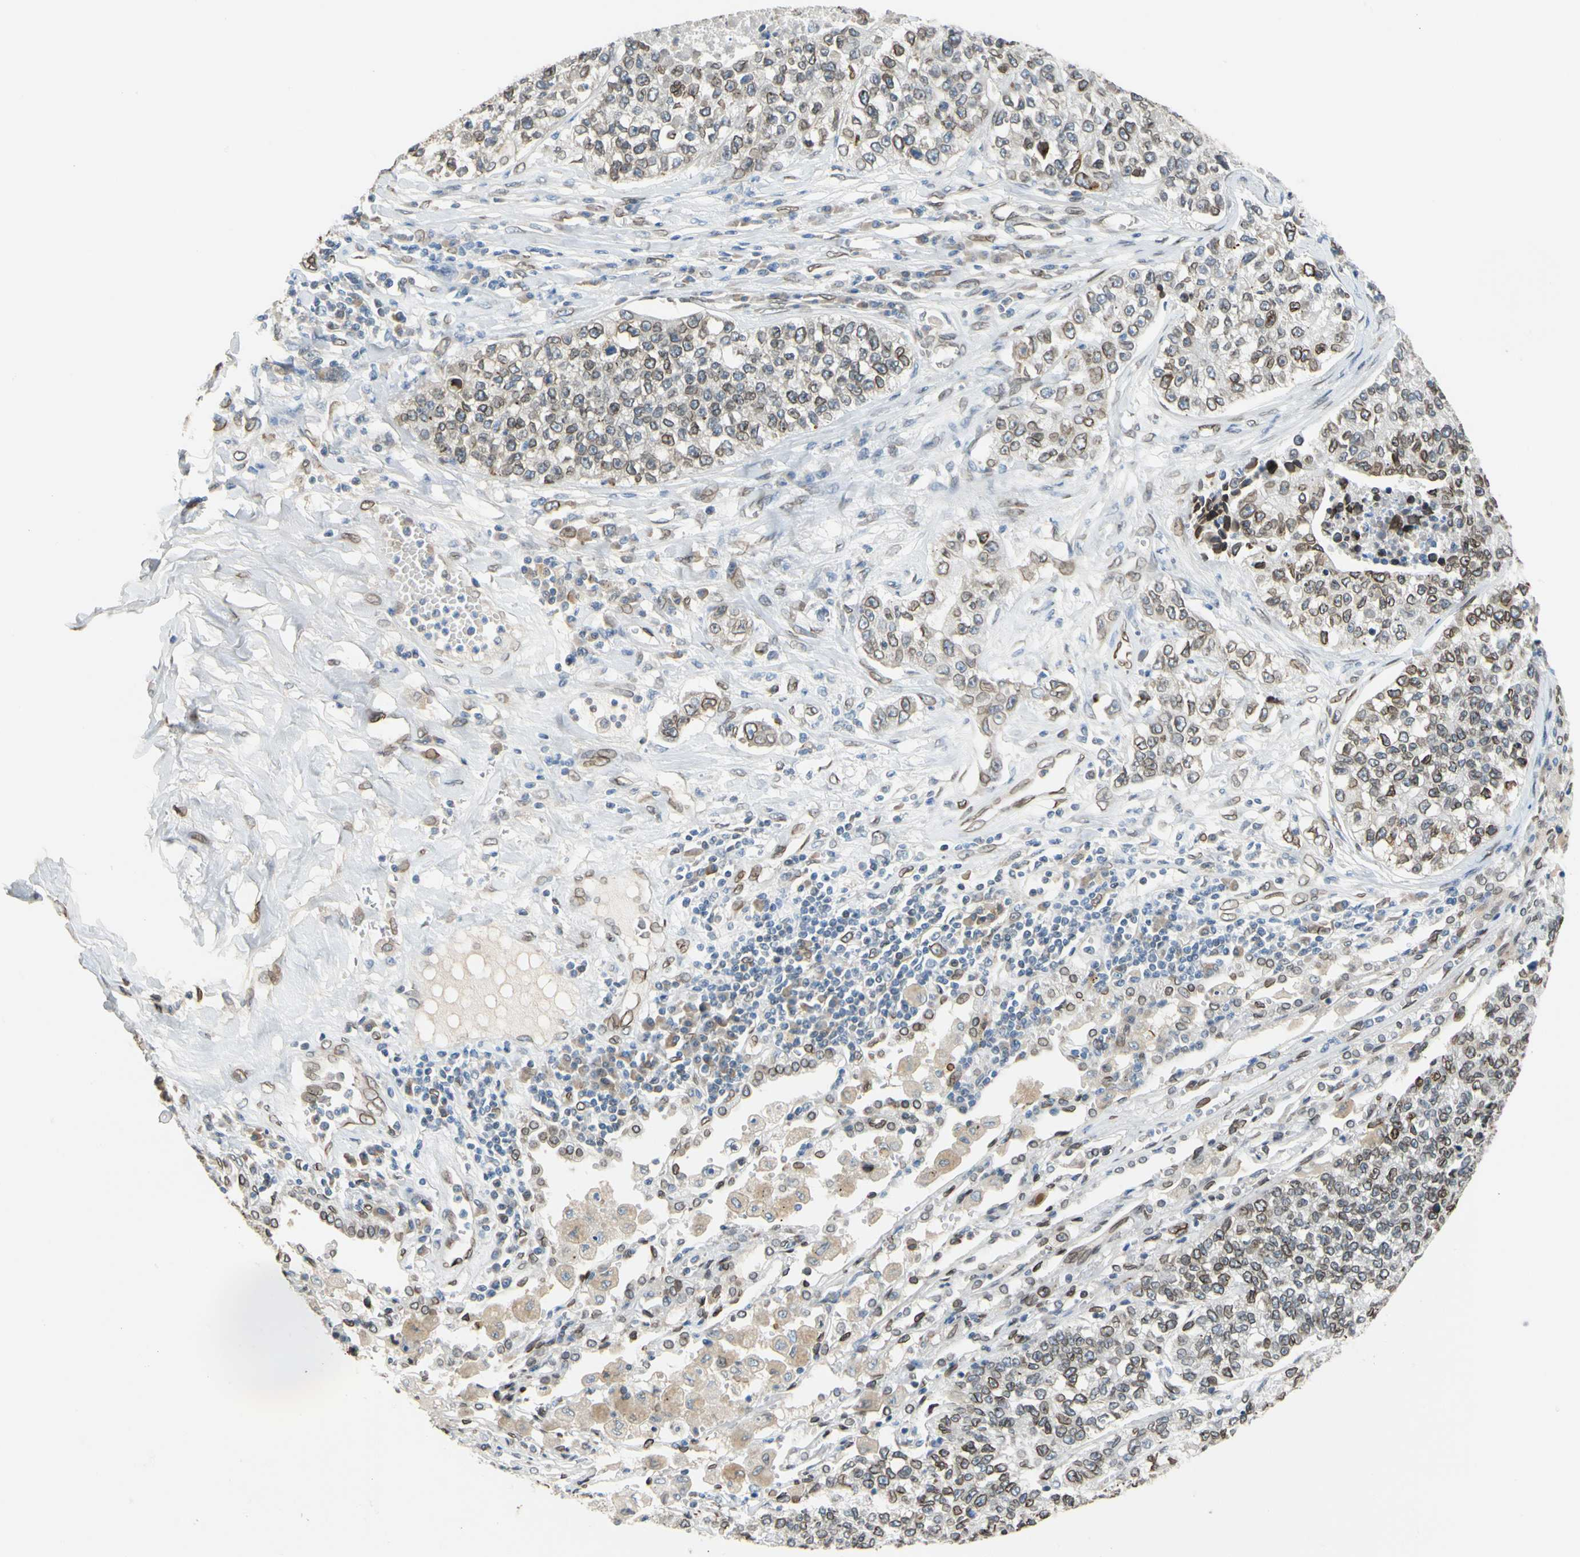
{"staining": {"intensity": "moderate", "quantity": ">75%", "location": "cytoplasmic/membranous,nuclear"}, "tissue": "lung cancer", "cell_type": "Tumor cells", "image_type": "cancer", "snomed": [{"axis": "morphology", "description": "Adenocarcinoma, NOS"}, {"axis": "topography", "description": "Lung"}], "caption": "This histopathology image demonstrates IHC staining of human lung cancer (adenocarcinoma), with medium moderate cytoplasmic/membranous and nuclear positivity in approximately >75% of tumor cells.", "gene": "SUN1", "patient": {"sex": "male", "age": 49}}